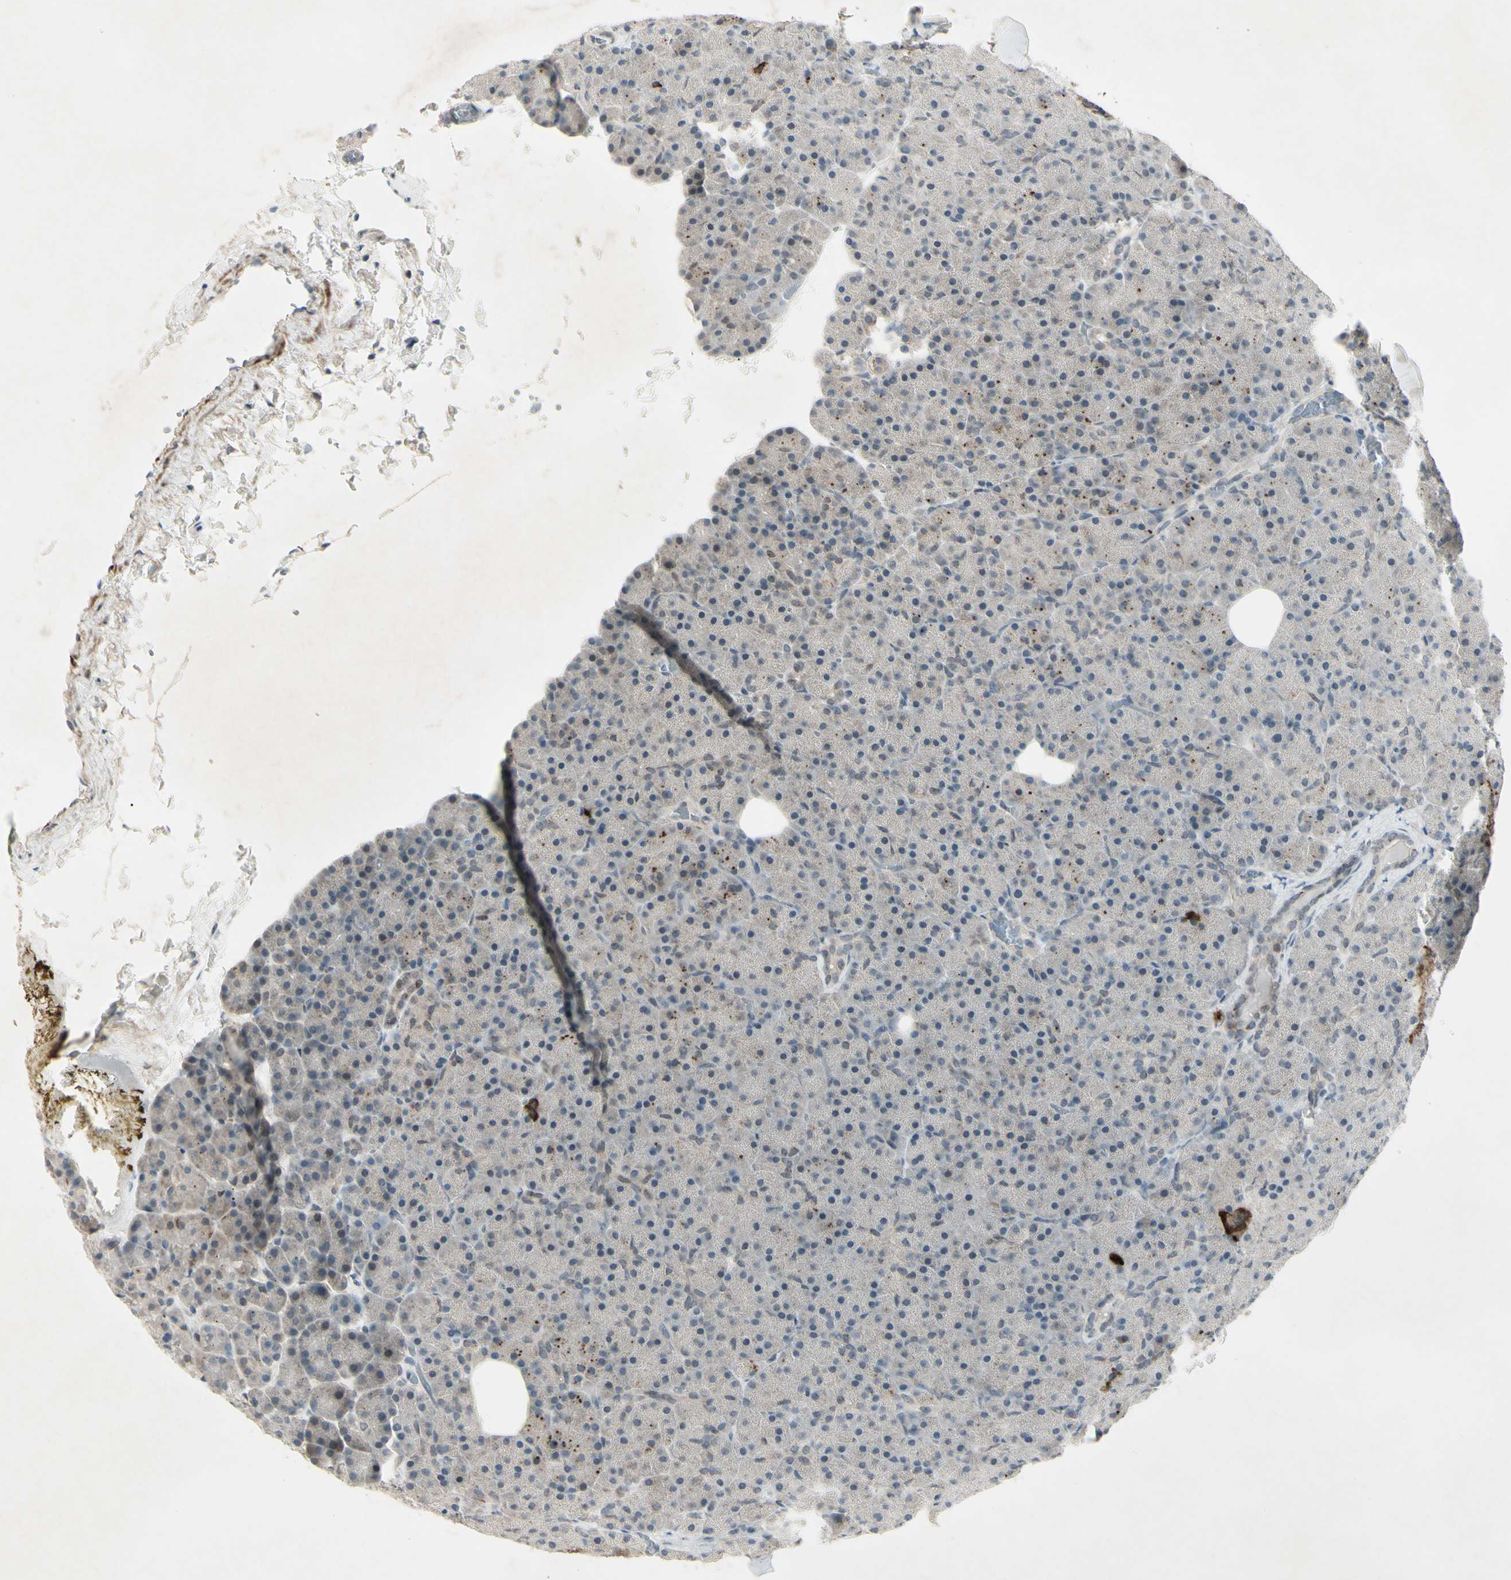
{"staining": {"intensity": "weak", "quantity": ">75%", "location": "cytoplasmic/membranous"}, "tissue": "pancreas", "cell_type": "Exocrine glandular cells", "image_type": "normal", "snomed": [{"axis": "morphology", "description": "Normal tissue, NOS"}, {"axis": "topography", "description": "Pancreas"}], "caption": "Immunohistochemical staining of benign human pancreas exhibits >75% levels of weak cytoplasmic/membranous protein positivity in approximately >75% of exocrine glandular cells. (IHC, brightfield microscopy, high magnification).", "gene": "FGFR2", "patient": {"sex": "female", "age": 35}}